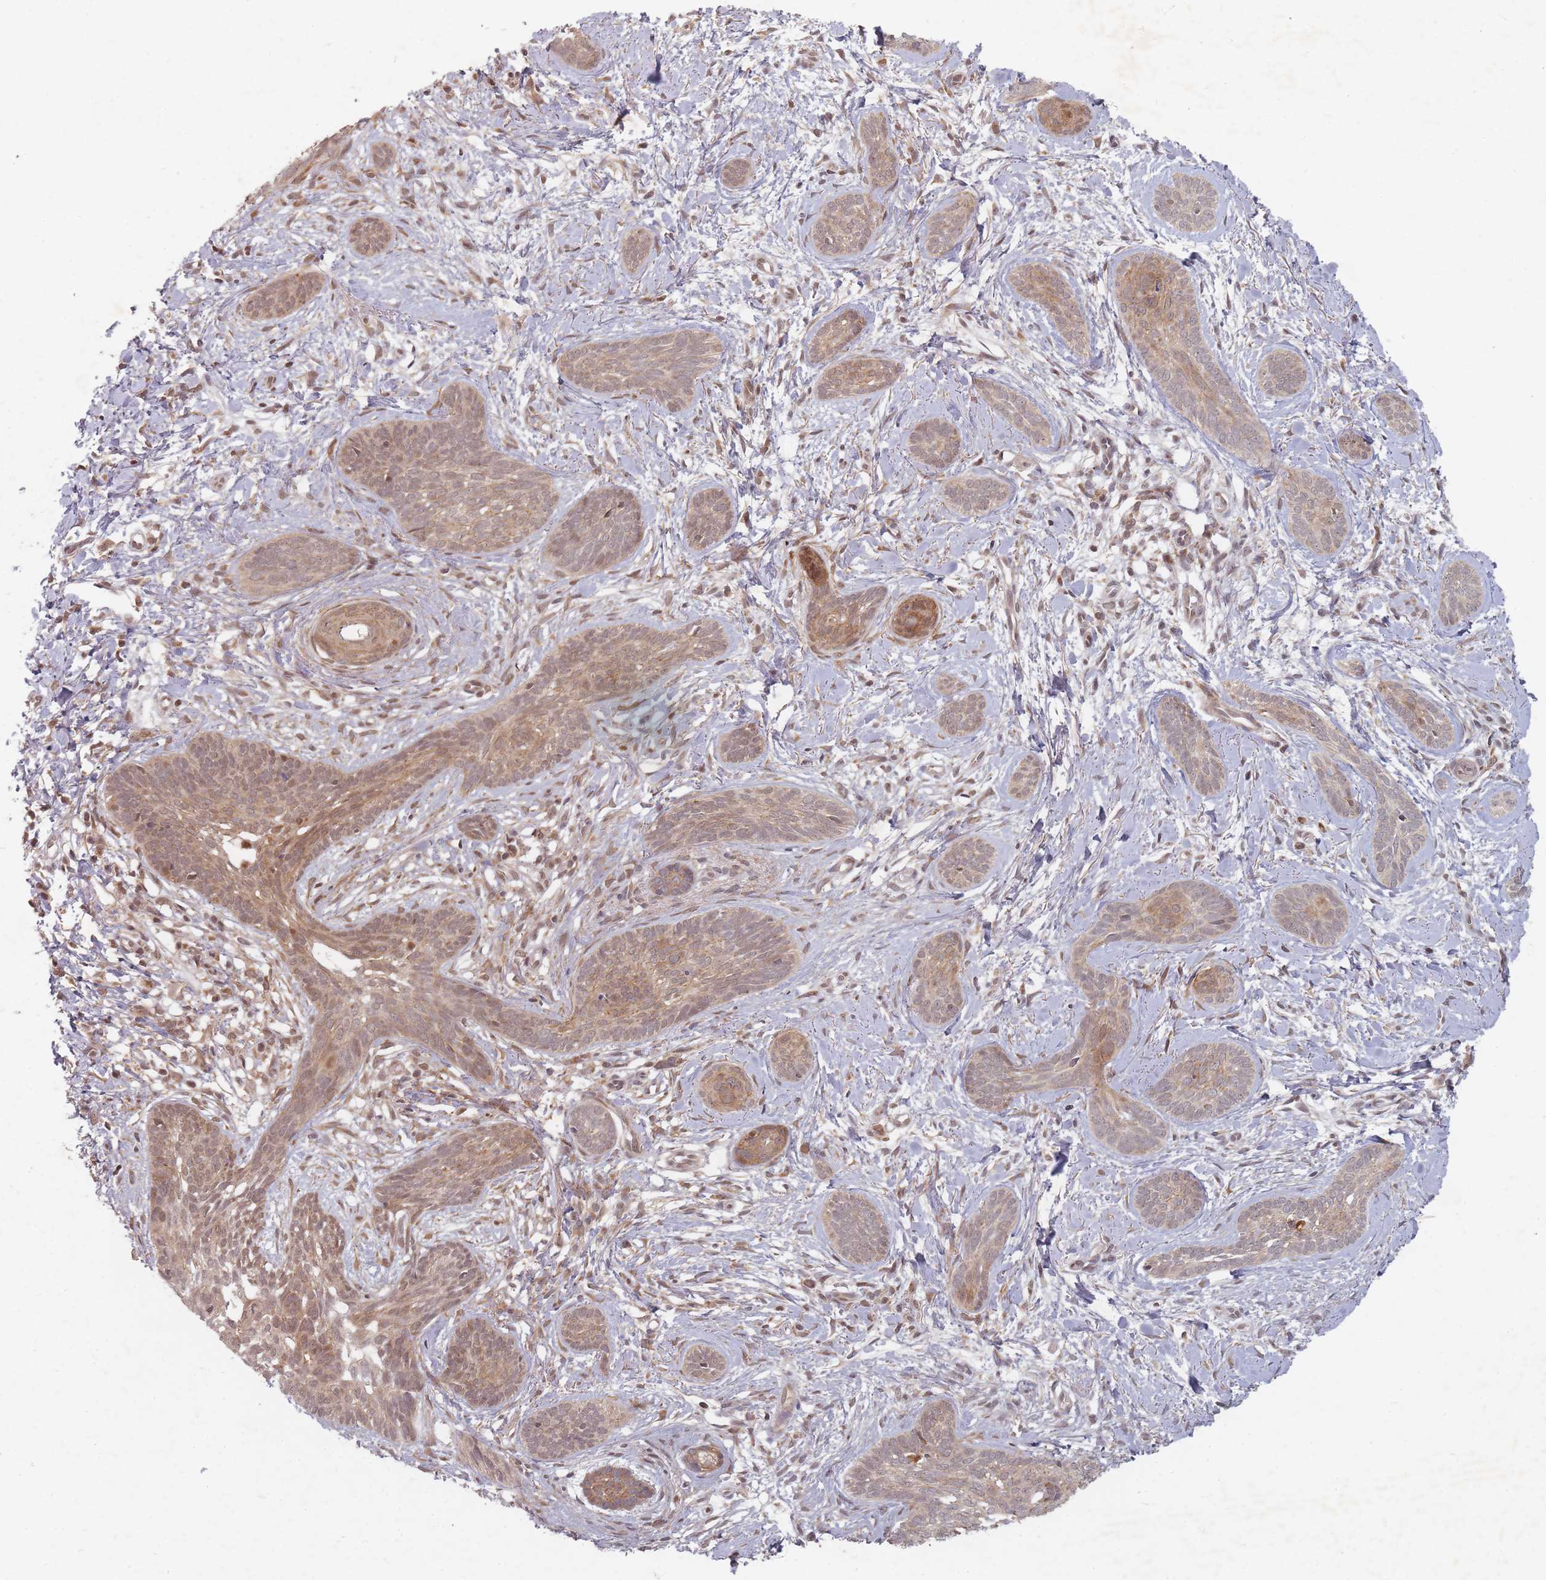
{"staining": {"intensity": "moderate", "quantity": ">75%", "location": "cytoplasmic/membranous,nuclear"}, "tissue": "skin cancer", "cell_type": "Tumor cells", "image_type": "cancer", "snomed": [{"axis": "morphology", "description": "Basal cell carcinoma"}, {"axis": "topography", "description": "Skin"}], "caption": "Tumor cells display moderate cytoplasmic/membranous and nuclear expression in about >75% of cells in skin cancer.", "gene": "RADX", "patient": {"sex": "female", "age": 81}}